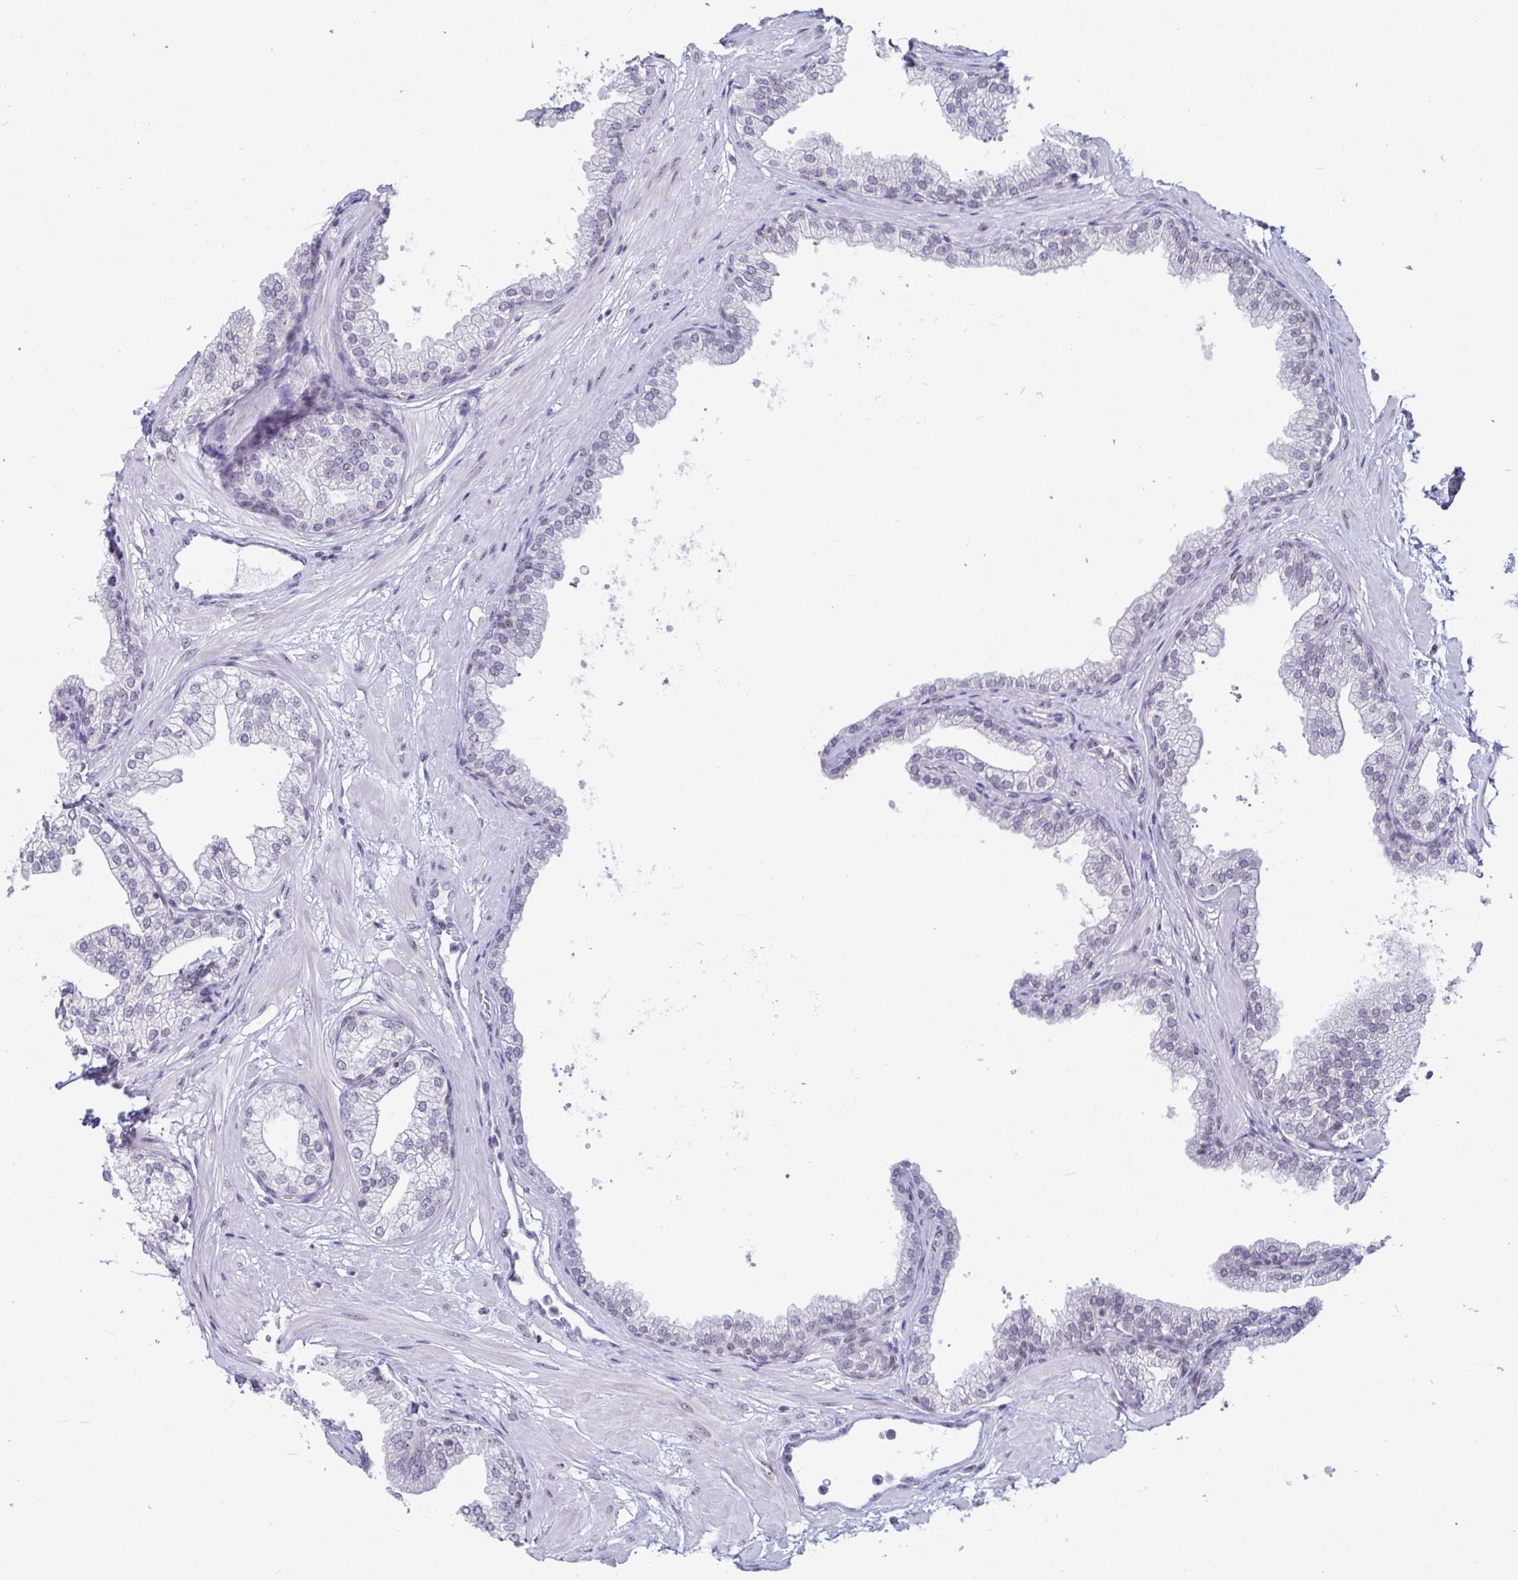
{"staining": {"intensity": "weak", "quantity": "25%-75%", "location": "nuclear"}, "tissue": "prostate", "cell_type": "Glandular cells", "image_type": "normal", "snomed": [{"axis": "morphology", "description": "Normal tissue, NOS"}, {"axis": "topography", "description": "Prostate"}], "caption": "Immunohistochemistry (DAB) staining of benign human prostate reveals weak nuclear protein staining in about 25%-75% of glandular cells. (Stains: DAB (3,3'-diaminobenzidine) in brown, nuclei in blue, Microscopy: brightfield microscopy at high magnification).", "gene": "SUPT16H", "patient": {"sex": "male", "age": 37}}